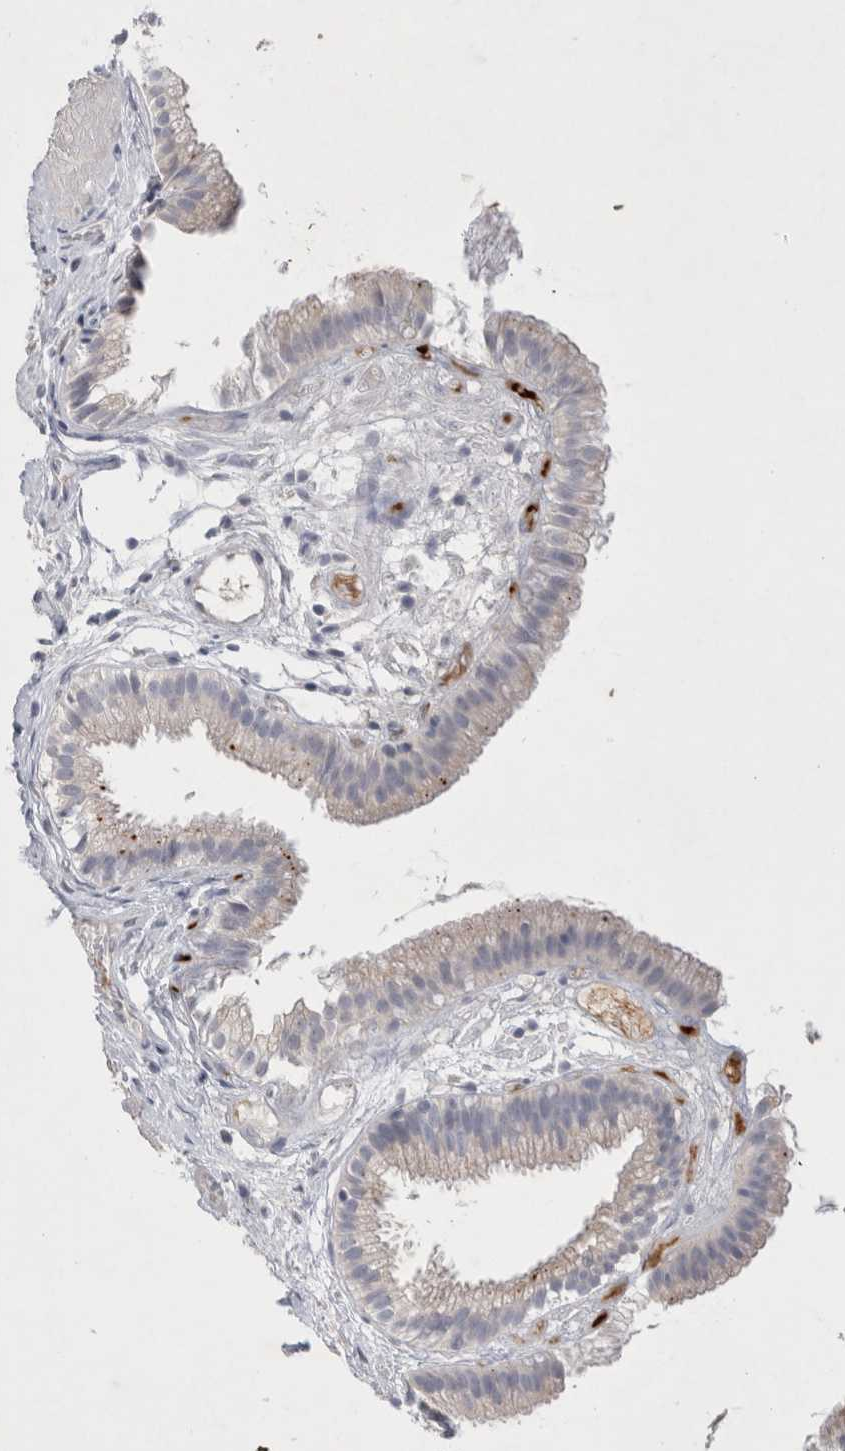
{"staining": {"intensity": "strong", "quantity": "25%-75%", "location": "cytoplasmic/membranous"}, "tissue": "gallbladder", "cell_type": "Glandular cells", "image_type": "normal", "snomed": [{"axis": "morphology", "description": "Normal tissue, NOS"}, {"axis": "topography", "description": "Gallbladder"}], "caption": "A histopathology image of gallbladder stained for a protein demonstrates strong cytoplasmic/membranous brown staining in glandular cells. The staining was performed using DAB, with brown indicating positive protein expression. Nuclei are stained blue with hematoxylin.", "gene": "GAA", "patient": {"sex": "female", "age": 26}}